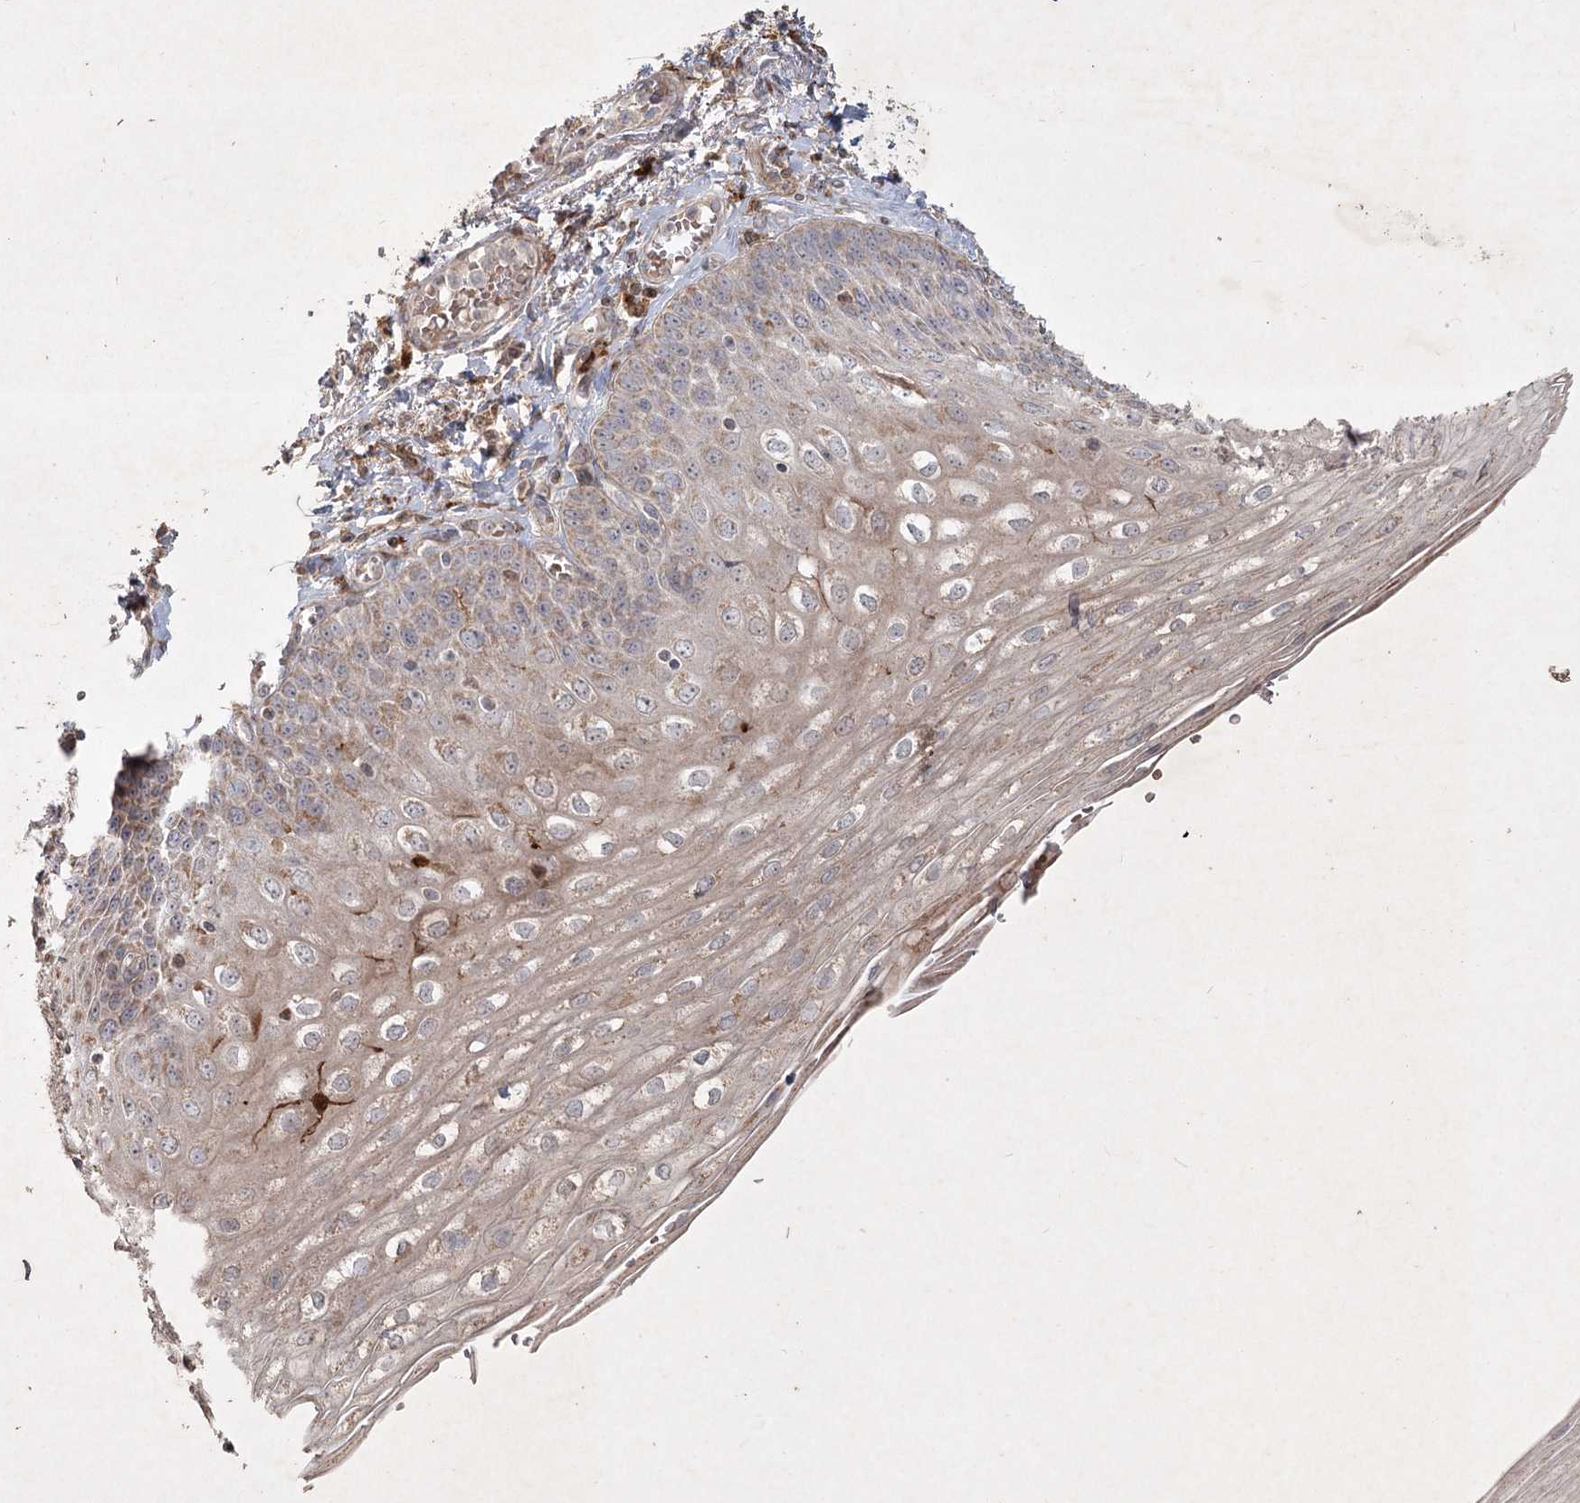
{"staining": {"intensity": "weak", "quantity": "25%-75%", "location": "cytoplasmic/membranous"}, "tissue": "esophagus", "cell_type": "Squamous epithelial cells", "image_type": "normal", "snomed": [{"axis": "morphology", "description": "Normal tissue, NOS"}, {"axis": "topography", "description": "Esophagus"}], "caption": "Immunohistochemical staining of benign esophagus demonstrates low levels of weak cytoplasmic/membranous positivity in about 25%-75% of squamous epithelial cells.", "gene": "KBTBD4", "patient": {"sex": "male", "age": 81}}